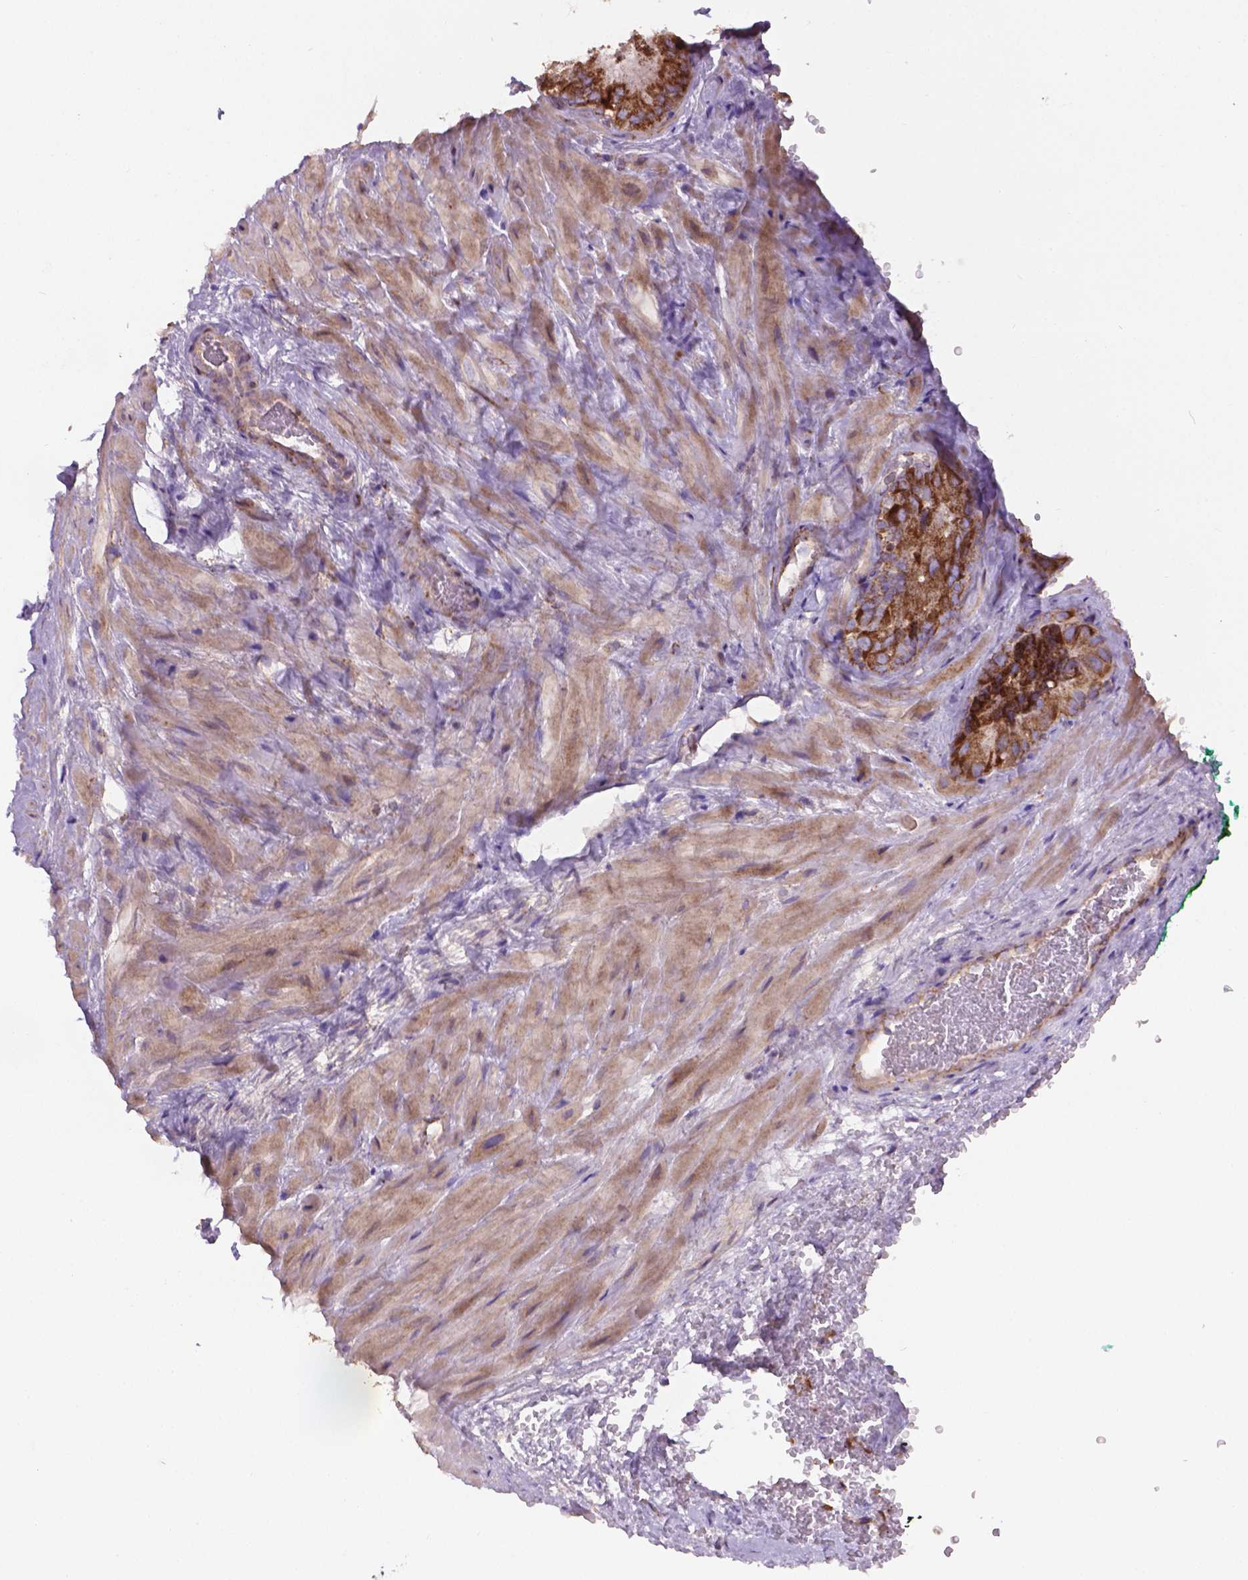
{"staining": {"intensity": "strong", "quantity": ">75%", "location": "cytoplasmic/membranous"}, "tissue": "seminal vesicle", "cell_type": "Glandular cells", "image_type": "normal", "snomed": [{"axis": "morphology", "description": "Normal tissue, NOS"}, {"axis": "topography", "description": "Seminal veicle"}], "caption": "Human seminal vesicle stained with a brown dye shows strong cytoplasmic/membranous positive staining in approximately >75% of glandular cells.", "gene": "PIBF1", "patient": {"sex": "male", "age": 69}}